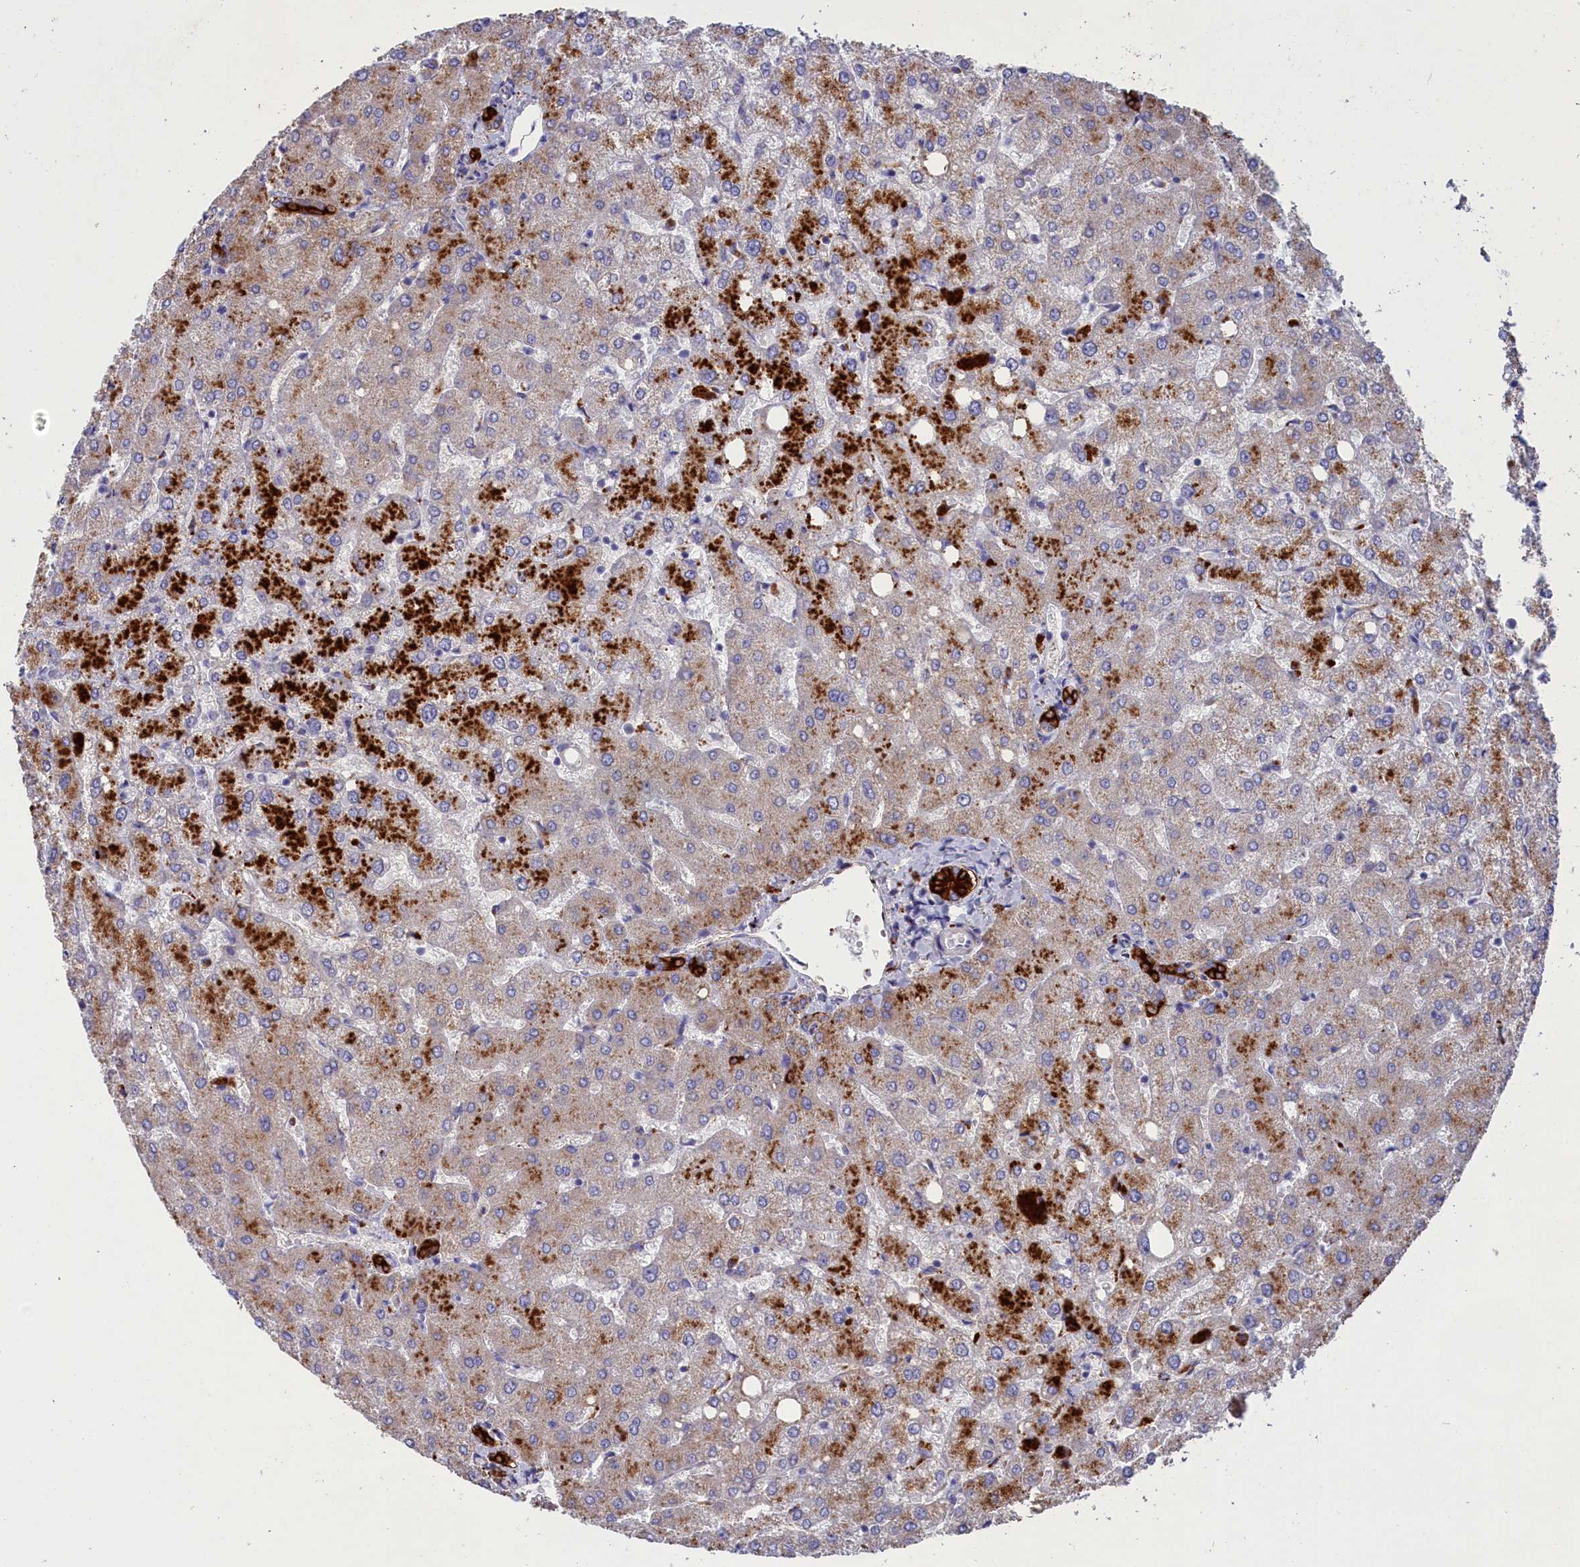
{"staining": {"intensity": "strong", "quantity": ">75%", "location": "cytoplasmic/membranous"}, "tissue": "liver", "cell_type": "Cholangiocytes", "image_type": "normal", "snomed": [{"axis": "morphology", "description": "Normal tissue, NOS"}, {"axis": "topography", "description": "Liver"}], "caption": "IHC (DAB) staining of normal liver shows strong cytoplasmic/membranous protein positivity in about >75% of cholangiocytes. (IHC, brightfield microscopy, high magnification).", "gene": "WDR6", "patient": {"sex": "female", "age": 54}}